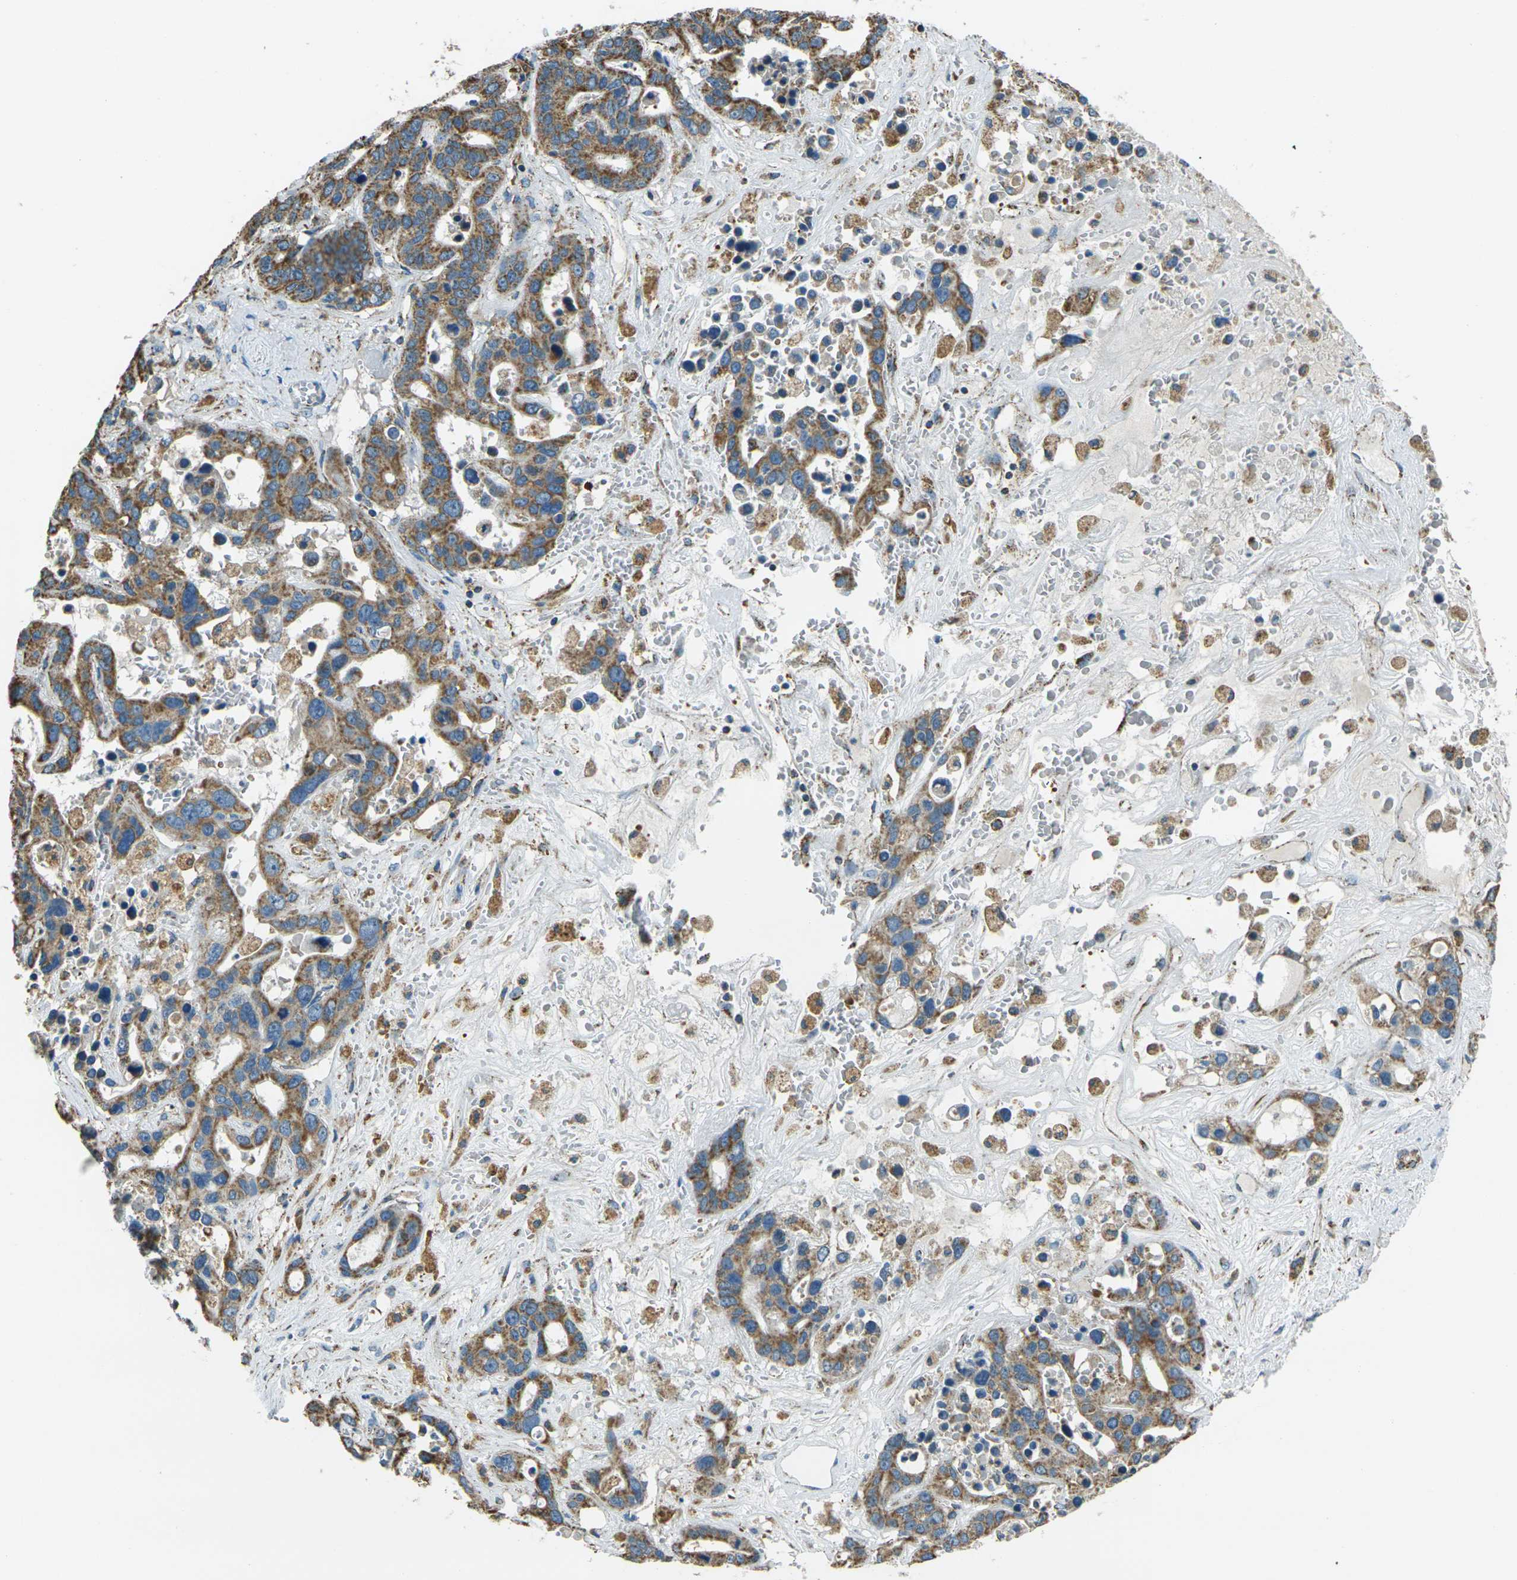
{"staining": {"intensity": "moderate", "quantity": ">75%", "location": "cytoplasmic/membranous"}, "tissue": "liver cancer", "cell_type": "Tumor cells", "image_type": "cancer", "snomed": [{"axis": "morphology", "description": "Cholangiocarcinoma"}, {"axis": "topography", "description": "Liver"}], "caption": "Moderate cytoplasmic/membranous staining for a protein is seen in approximately >75% of tumor cells of cholangiocarcinoma (liver) using immunohistochemistry (IHC).", "gene": "IRF3", "patient": {"sex": "female", "age": 65}}